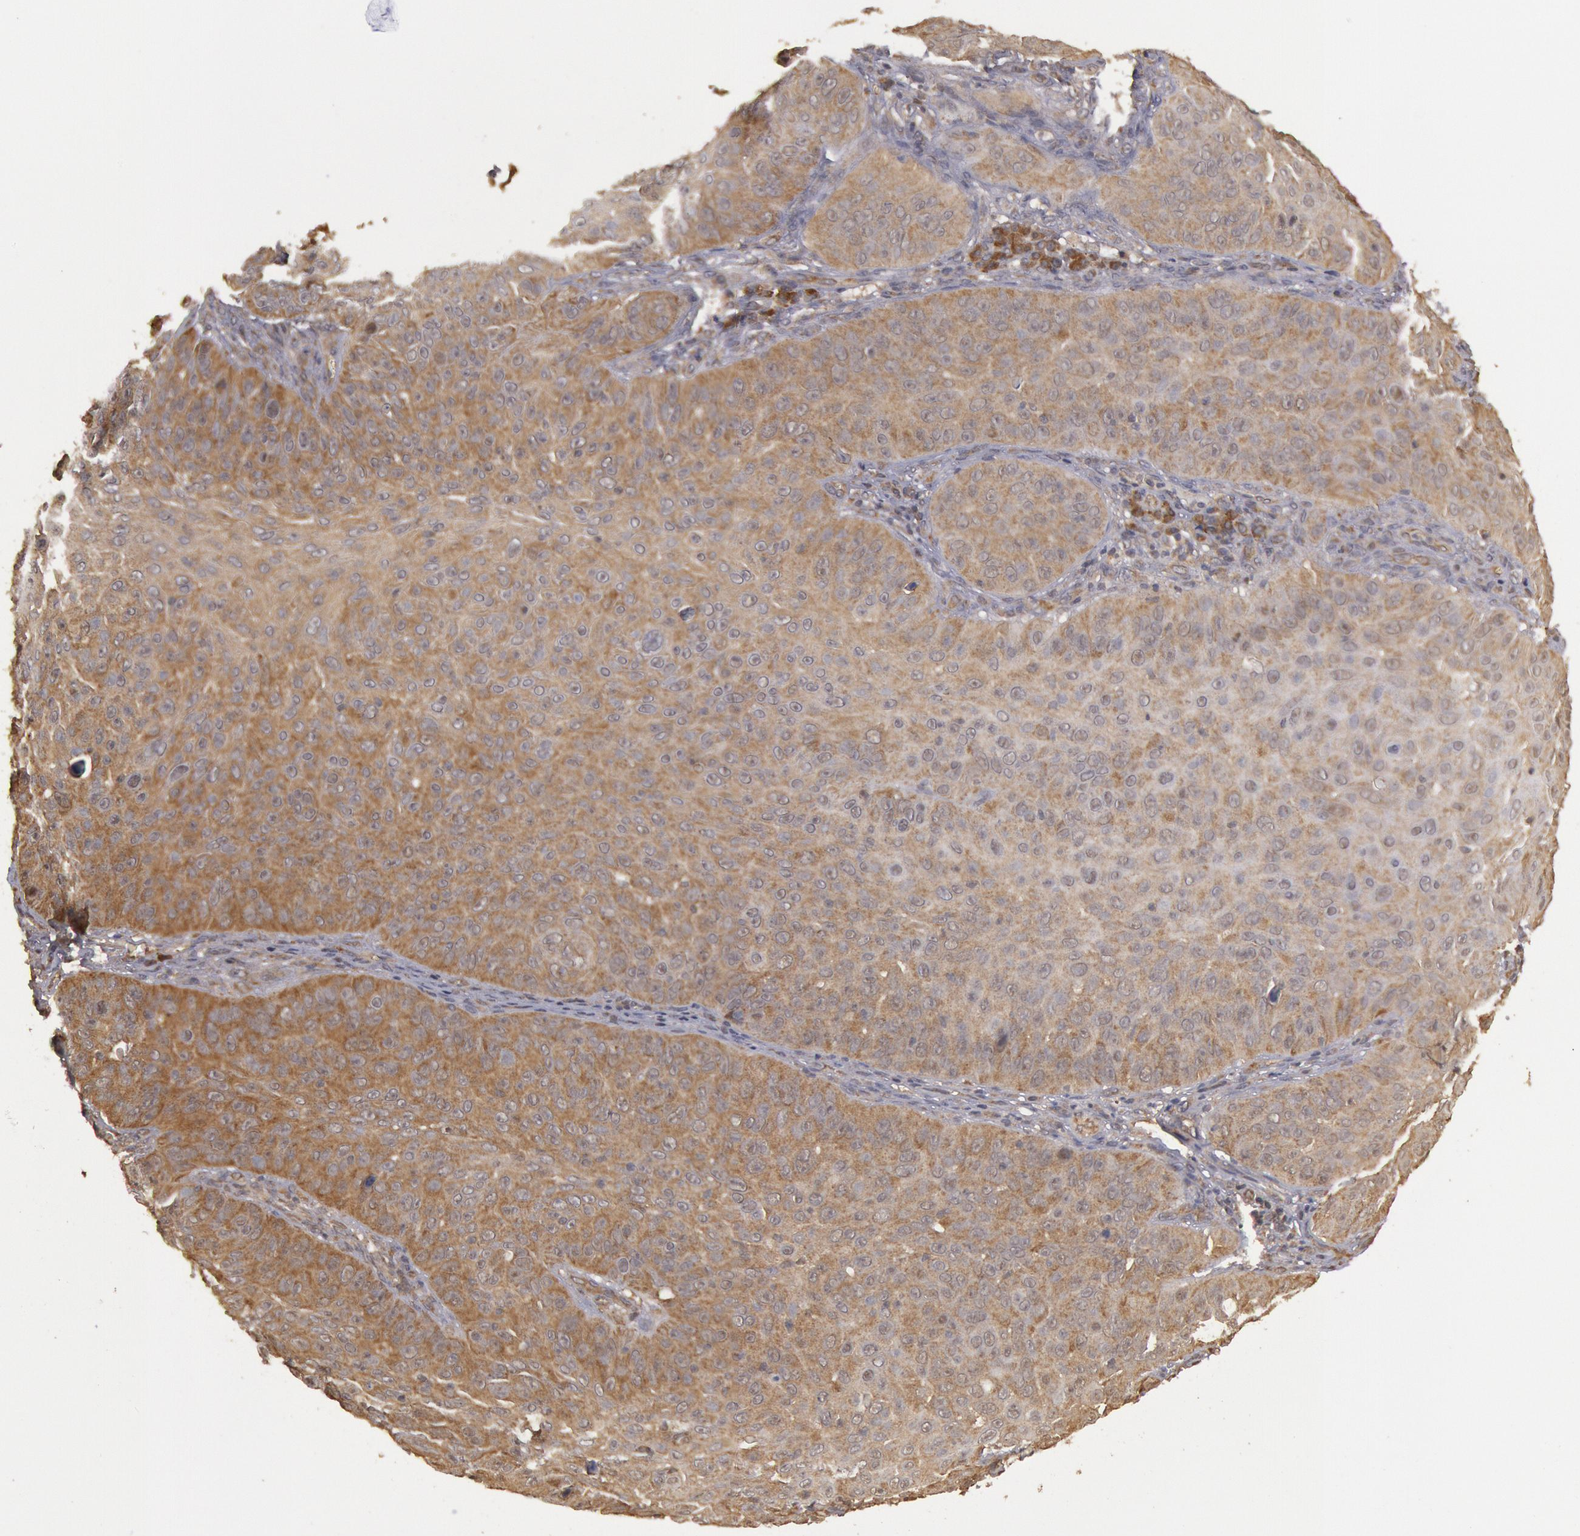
{"staining": {"intensity": "moderate", "quantity": ">75%", "location": "cytoplasmic/membranous"}, "tissue": "skin cancer", "cell_type": "Tumor cells", "image_type": "cancer", "snomed": [{"axis": "morphology", "description": "Squamous cell carcinoma, NOS"}, {"axis": "topography", "description": "Skin"}], "caption": "A photomicrograph of skin cancer (squamous cell carcinoma) stained for a protein exhibits moderate cytoplasmic/membranous brown staining in tumor cells. (DAB IHC, brown staining for protein, blue staining for nuclei).", "gene": "USP14", "patient": {"sex": "male", "age": 82}}